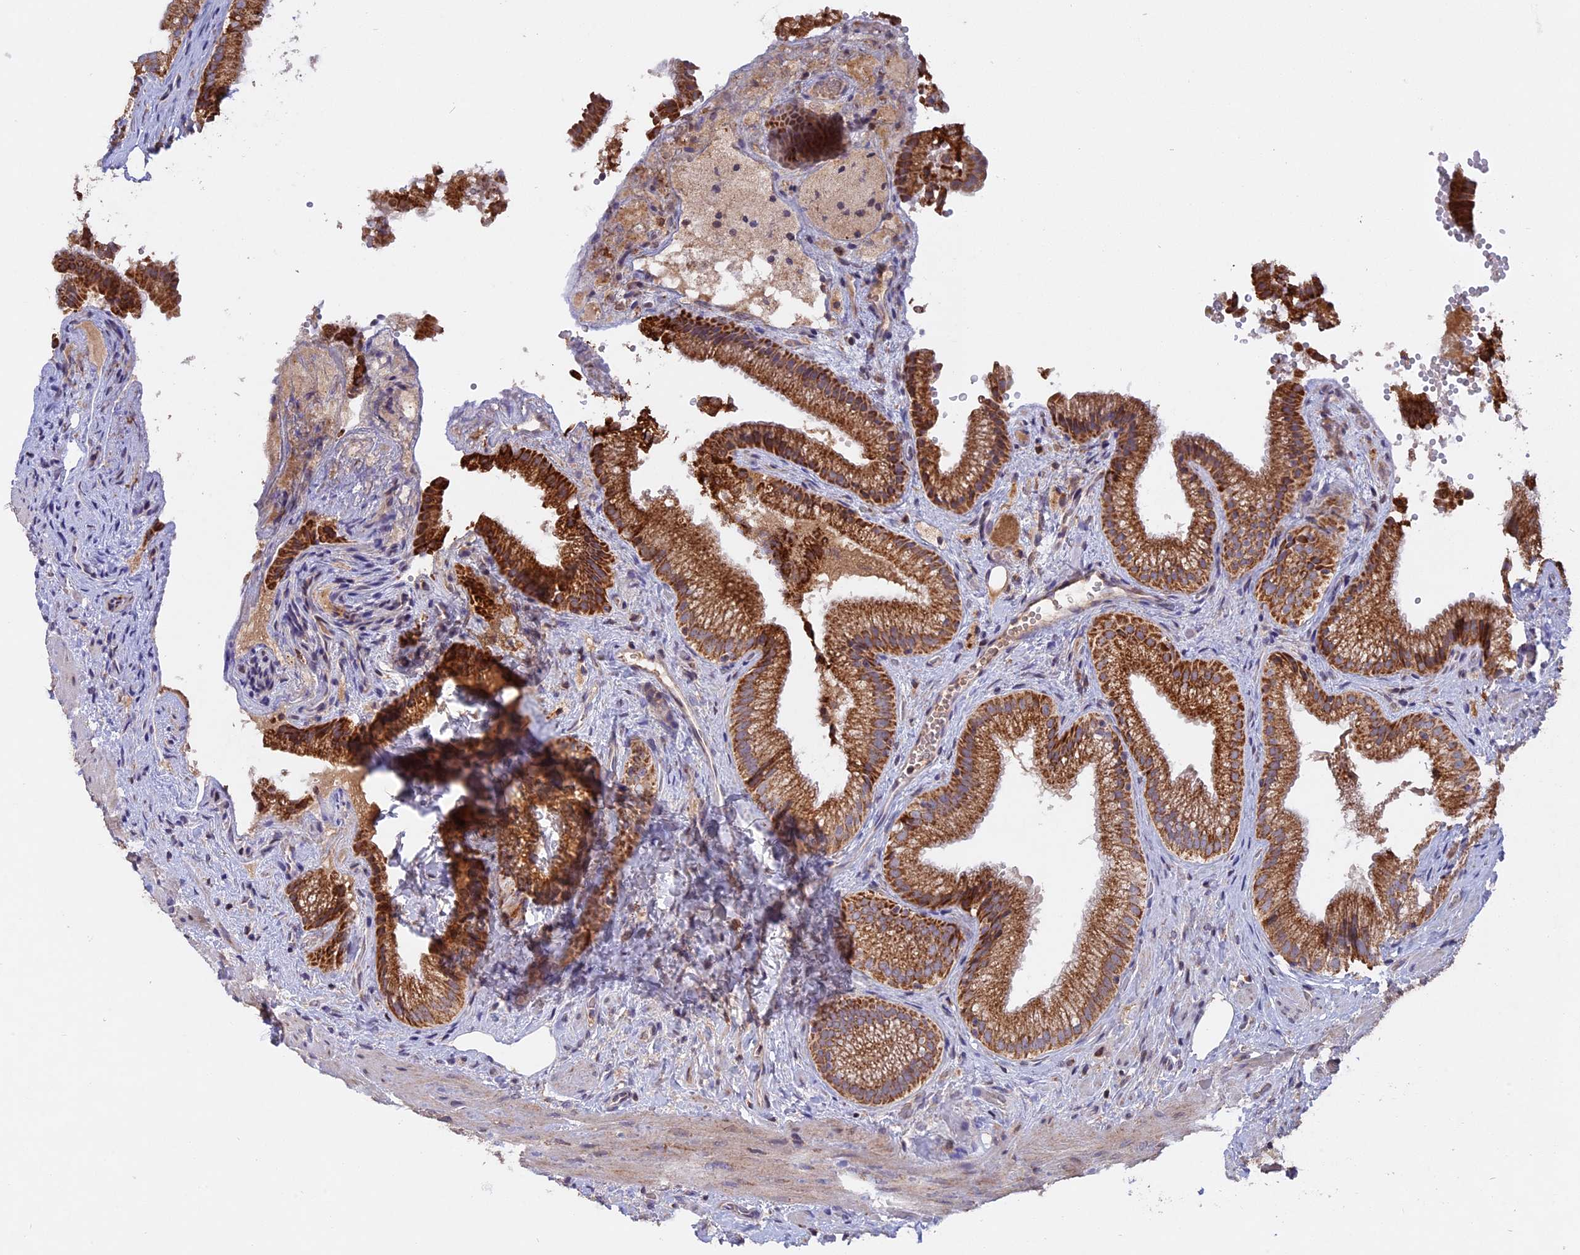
{"staining": {"intensity": "moderate", "quantity": ">75%", "location": "cytoplasmic/membranous"}, "tissue": "gallbladder", "cell_type": "Glandular cells", "image_type": "normal", "snomed": [{"axis": "morphology", "description": "Normal tissue, NOS"}, {"axis": "morphology", "description": "Inflammation, NOS"}, {"axis": "topography", "description": "Gallbladder"}], "caption": "An IHC histopathology image of benign tissue is shown. Protein staining in brown labels moderate cytoplasmic/membranous positivity in gallbladder within glandular cells. (brown staining indicates protein expression, while blue staining denotes nuclei).", "gene": "MPV17L", "patient": {"sex": "male", "age": 51}}